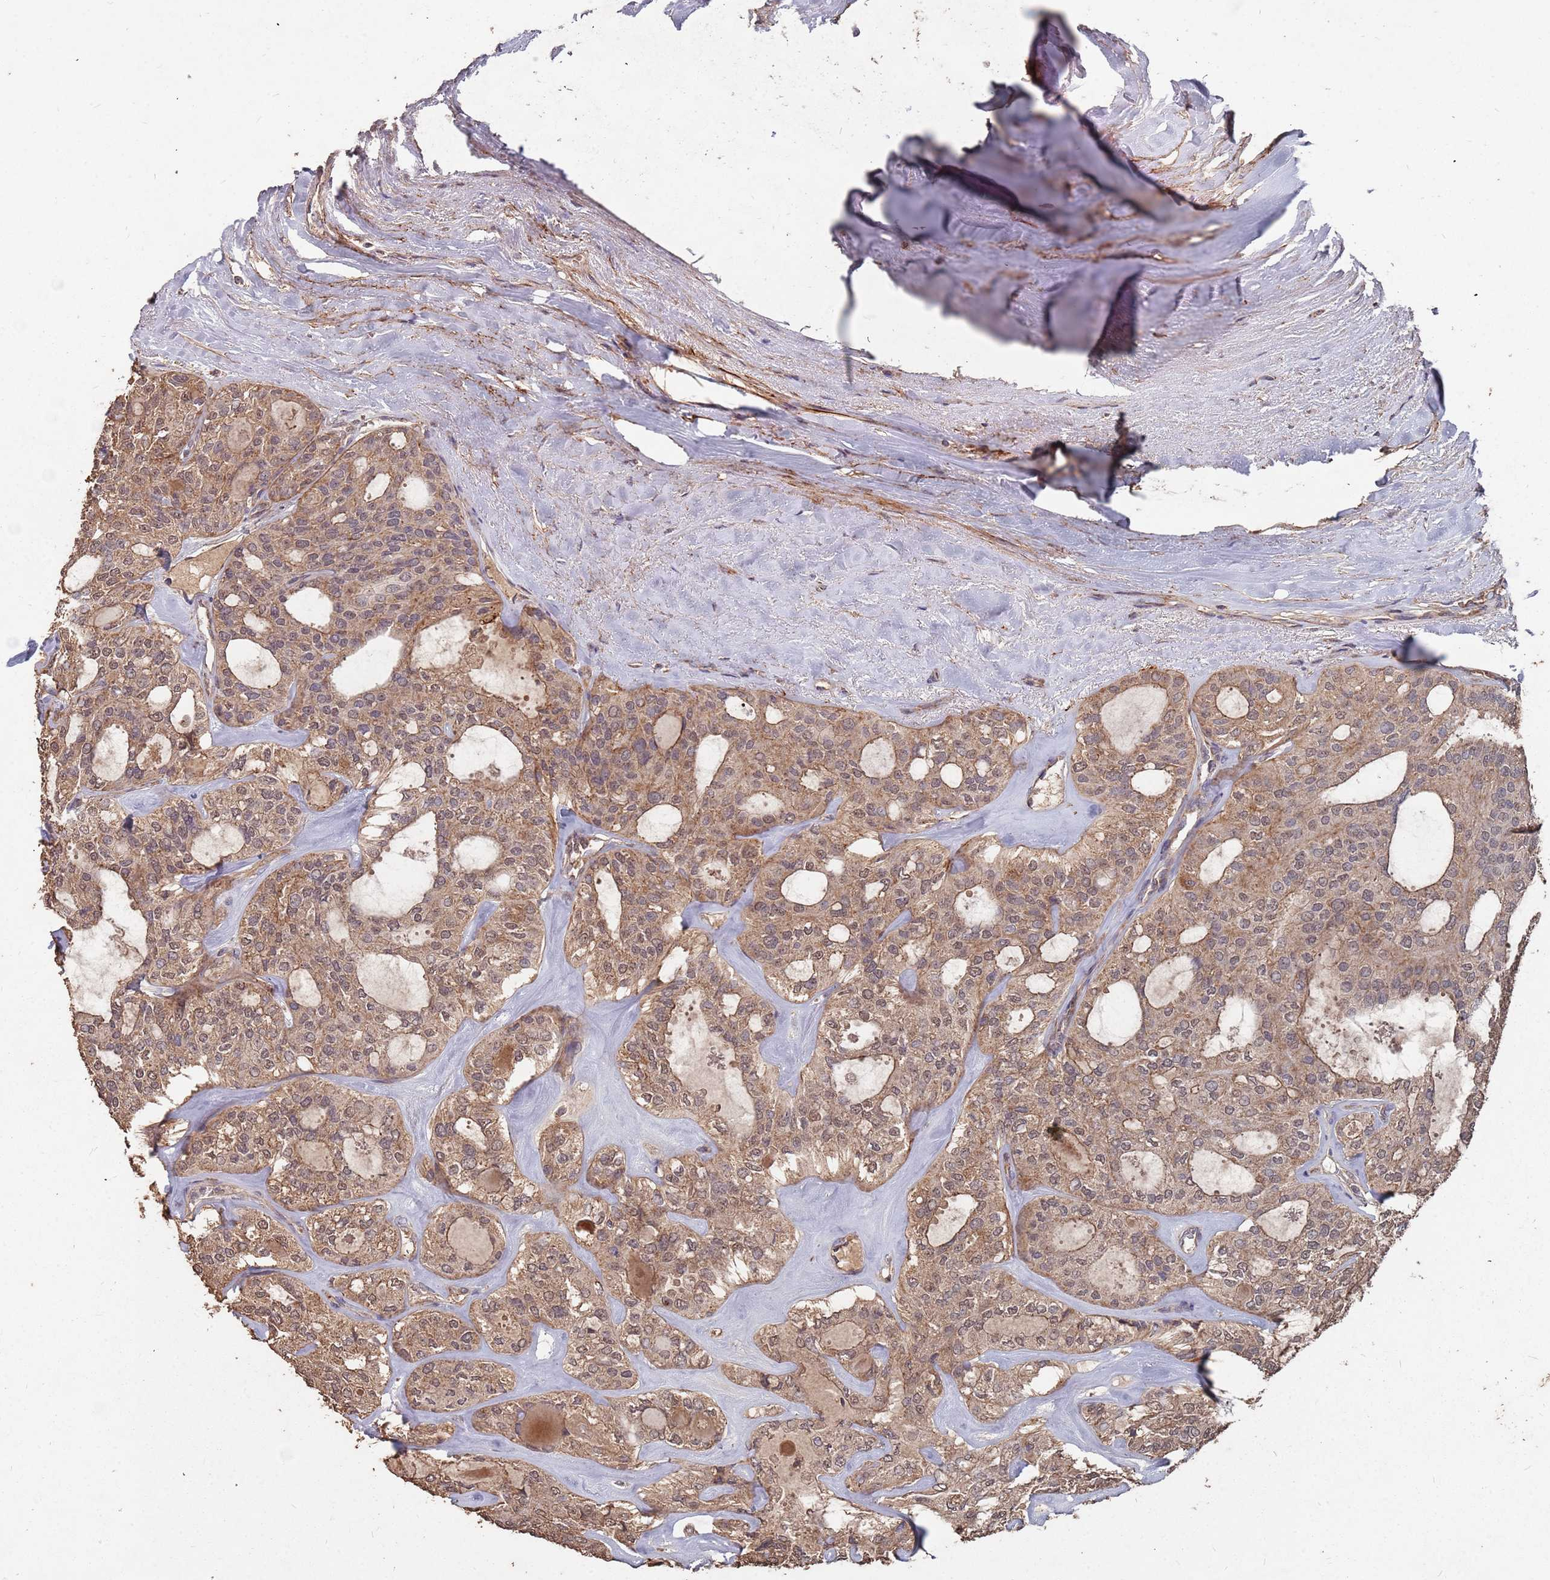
{"staining": {"intensity": "moderate", "quantity": ">75%", "location": "cytoplasmic/membranous"}, "tissue": "thyroid cancer", "cell_type": "Tumor cells", "image_type": "cancer", "snomed": [{"axis": "morphology", "description": "Follicular adenoma carcinoma, NOS"}, {"axis": "topography", "description": "Thyroid gland"}], "caption": "This is an image of IHC staining of thyroid cancer, which shows moderate expression in the cytoplasmic/membranous of tumor cells.", "gene": "PRORP", "patient": {"sex": "male", "age": 75}}